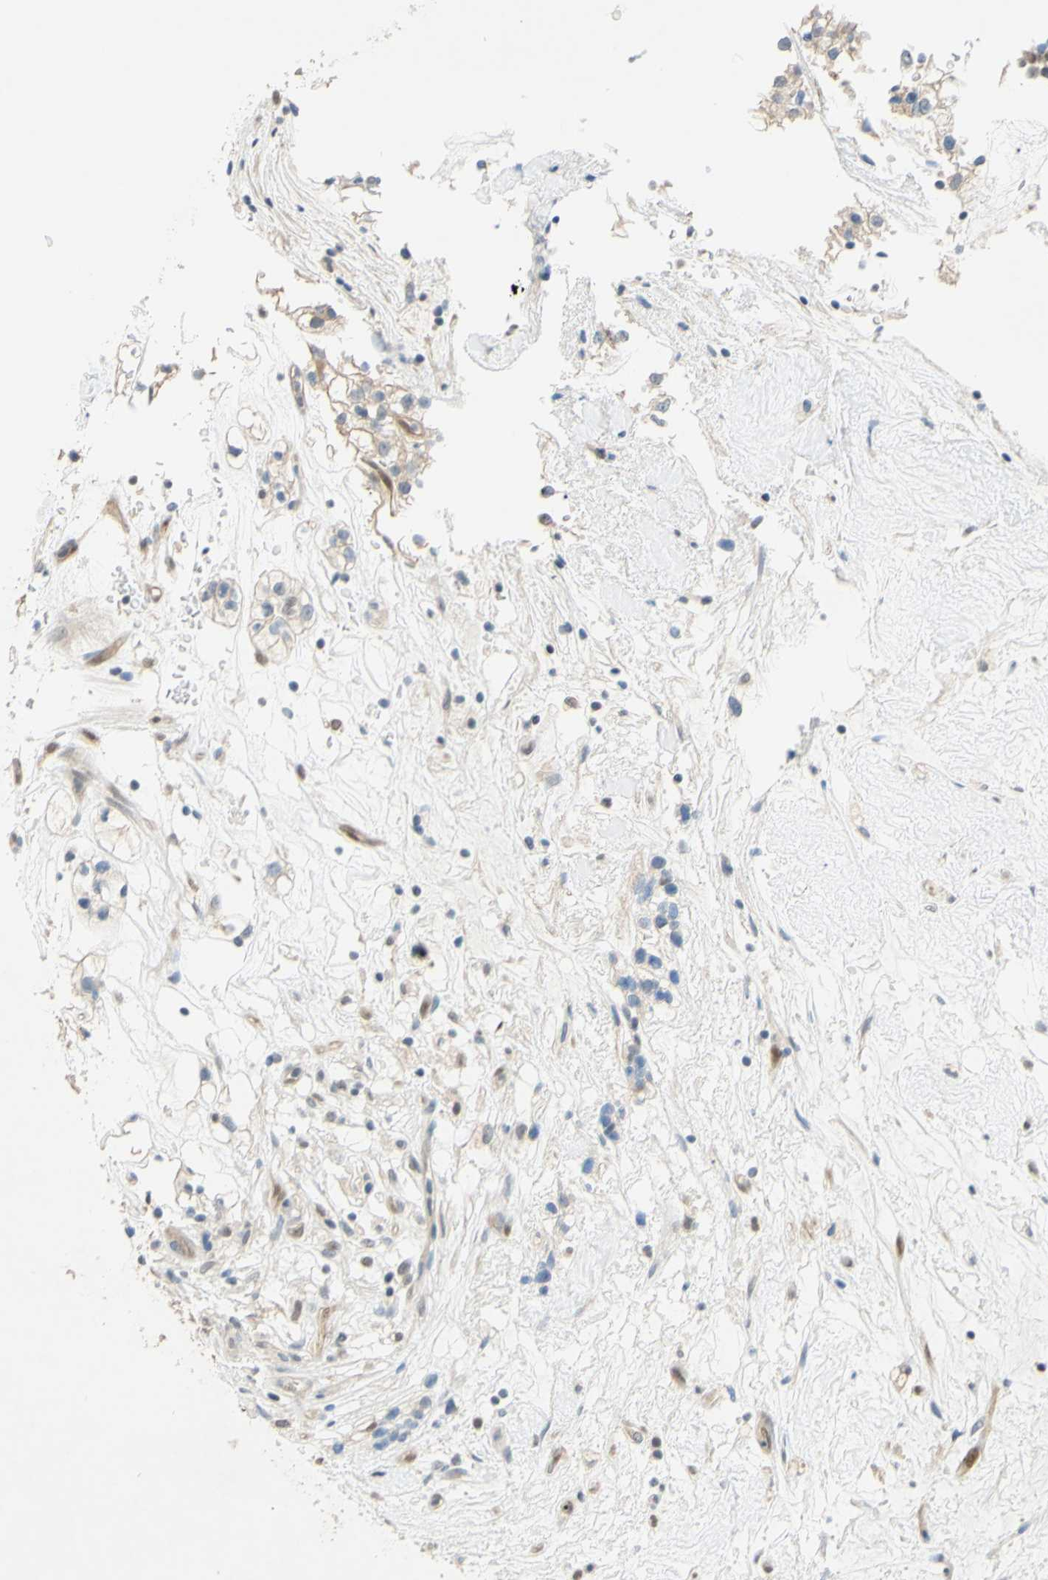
{"staining": {"intensity": "negative", "quantity": "none", "location": "none"}, "tissue": "renal cancer", "cell_type": "Tumor cells", "image_type": "cancer", "snomed": [{"axis": "morphology", "description": "Adenocarcinoma, NOS"}, {"axis": "topography", "description": "Kidney"}], "caption": "IHC micrograph of neoplastic tissue: renal cancer stained with DAB shows no significant protein staining in tumor cells.", "gene": "POLB", "patient": {"sex": "female", "age": 57}}